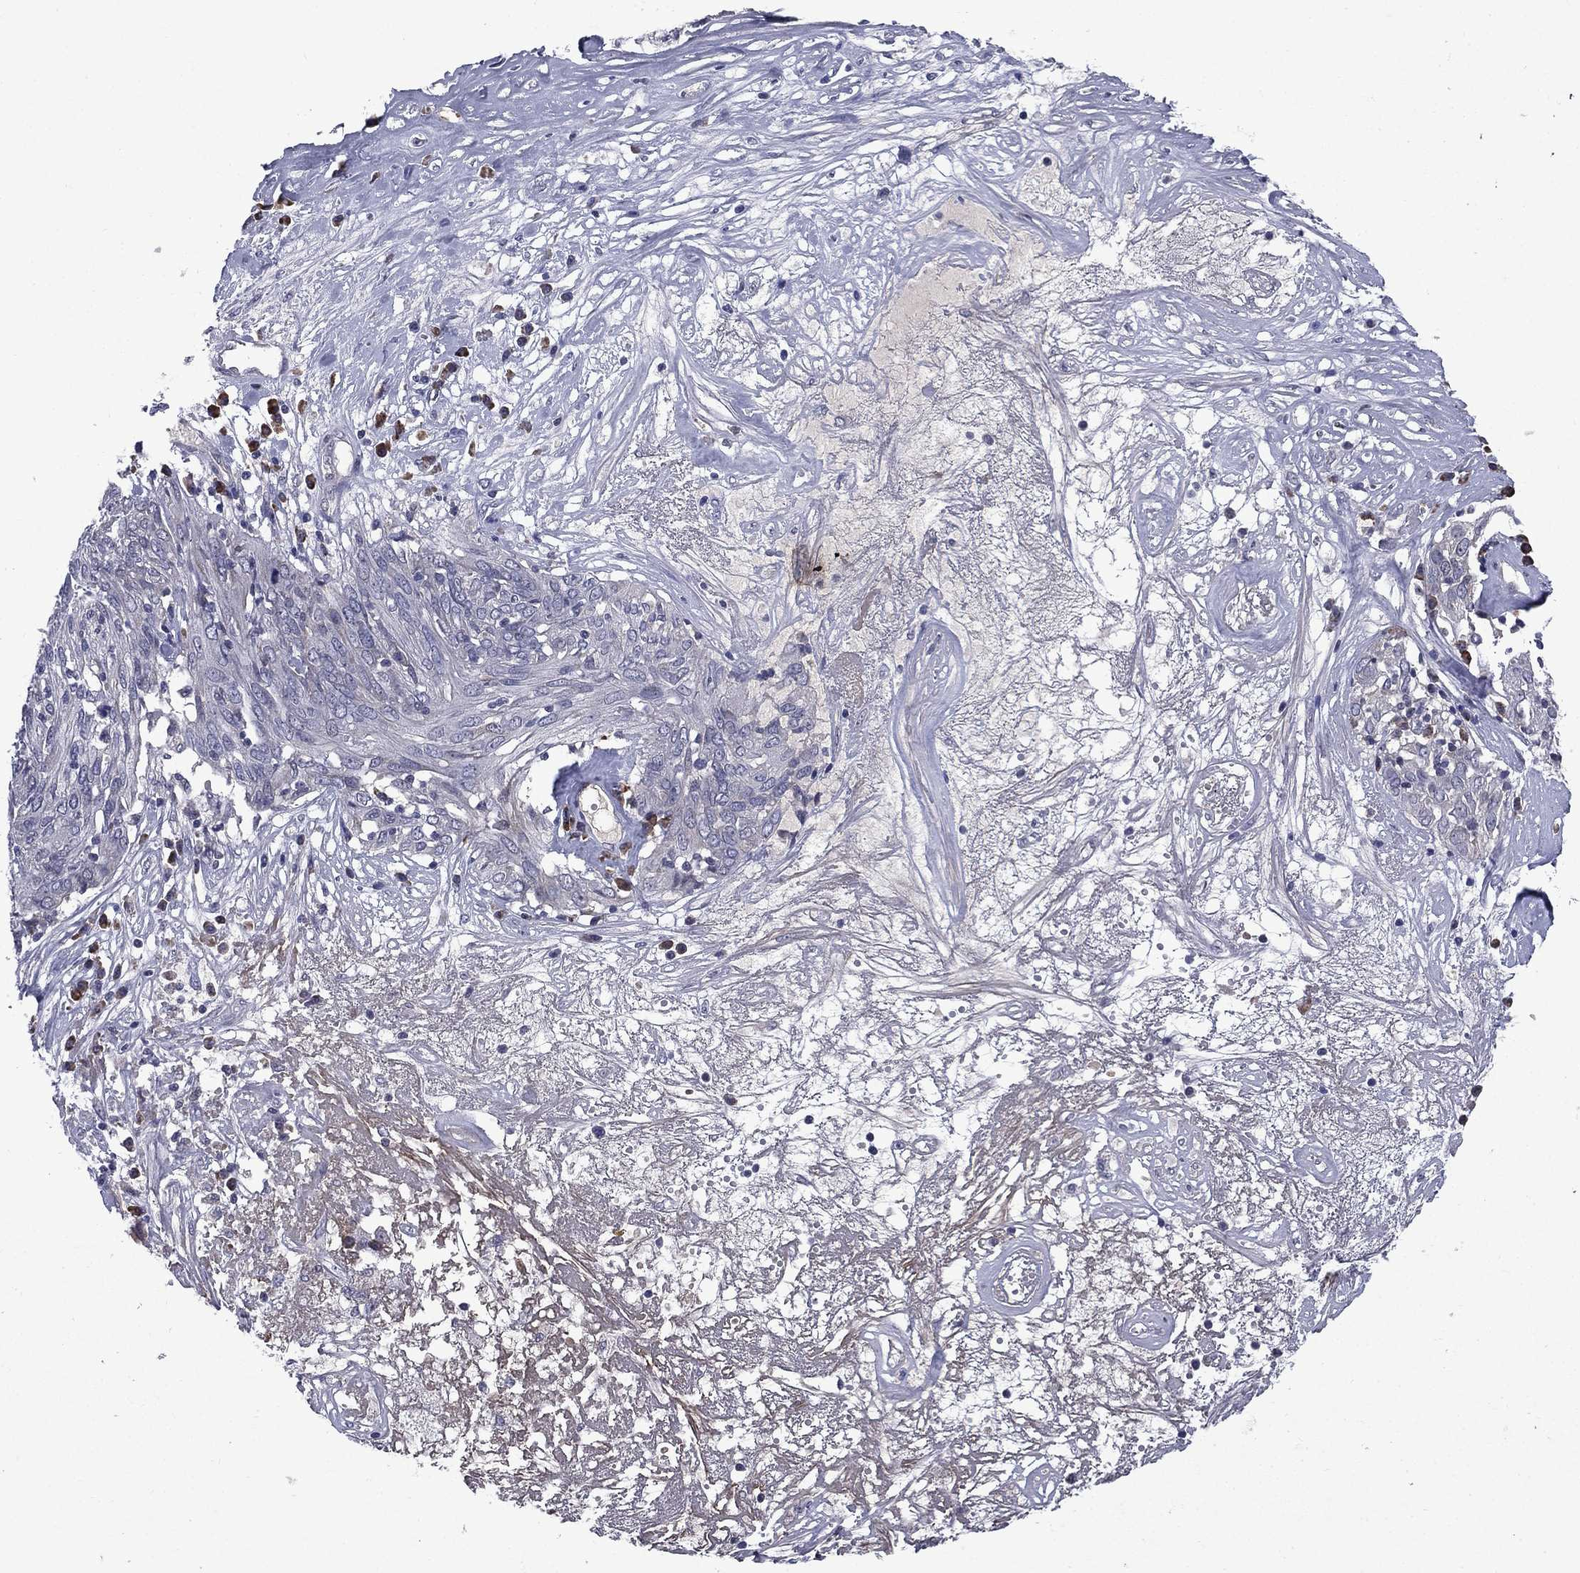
{"staining": {"intensity": "negative", "quantity": "none", "location": "none"}, "tissue": "ovarian cancer", "cell_type": "Tumor cells", "image_type": "cancer", "snomed": [{"axis": "morphology", "description": "Carcinoma, endometroid"}, {"axis": "topography", "description": "Ovary"}], "caption": "A high-resolution photomicrograph shows immunohistochemistry staining of ovarian cancer, which exhibits no significant positivity in tumor cells.", "gene": "ECM1", "patient": {"sex": "female", "age": 50}}